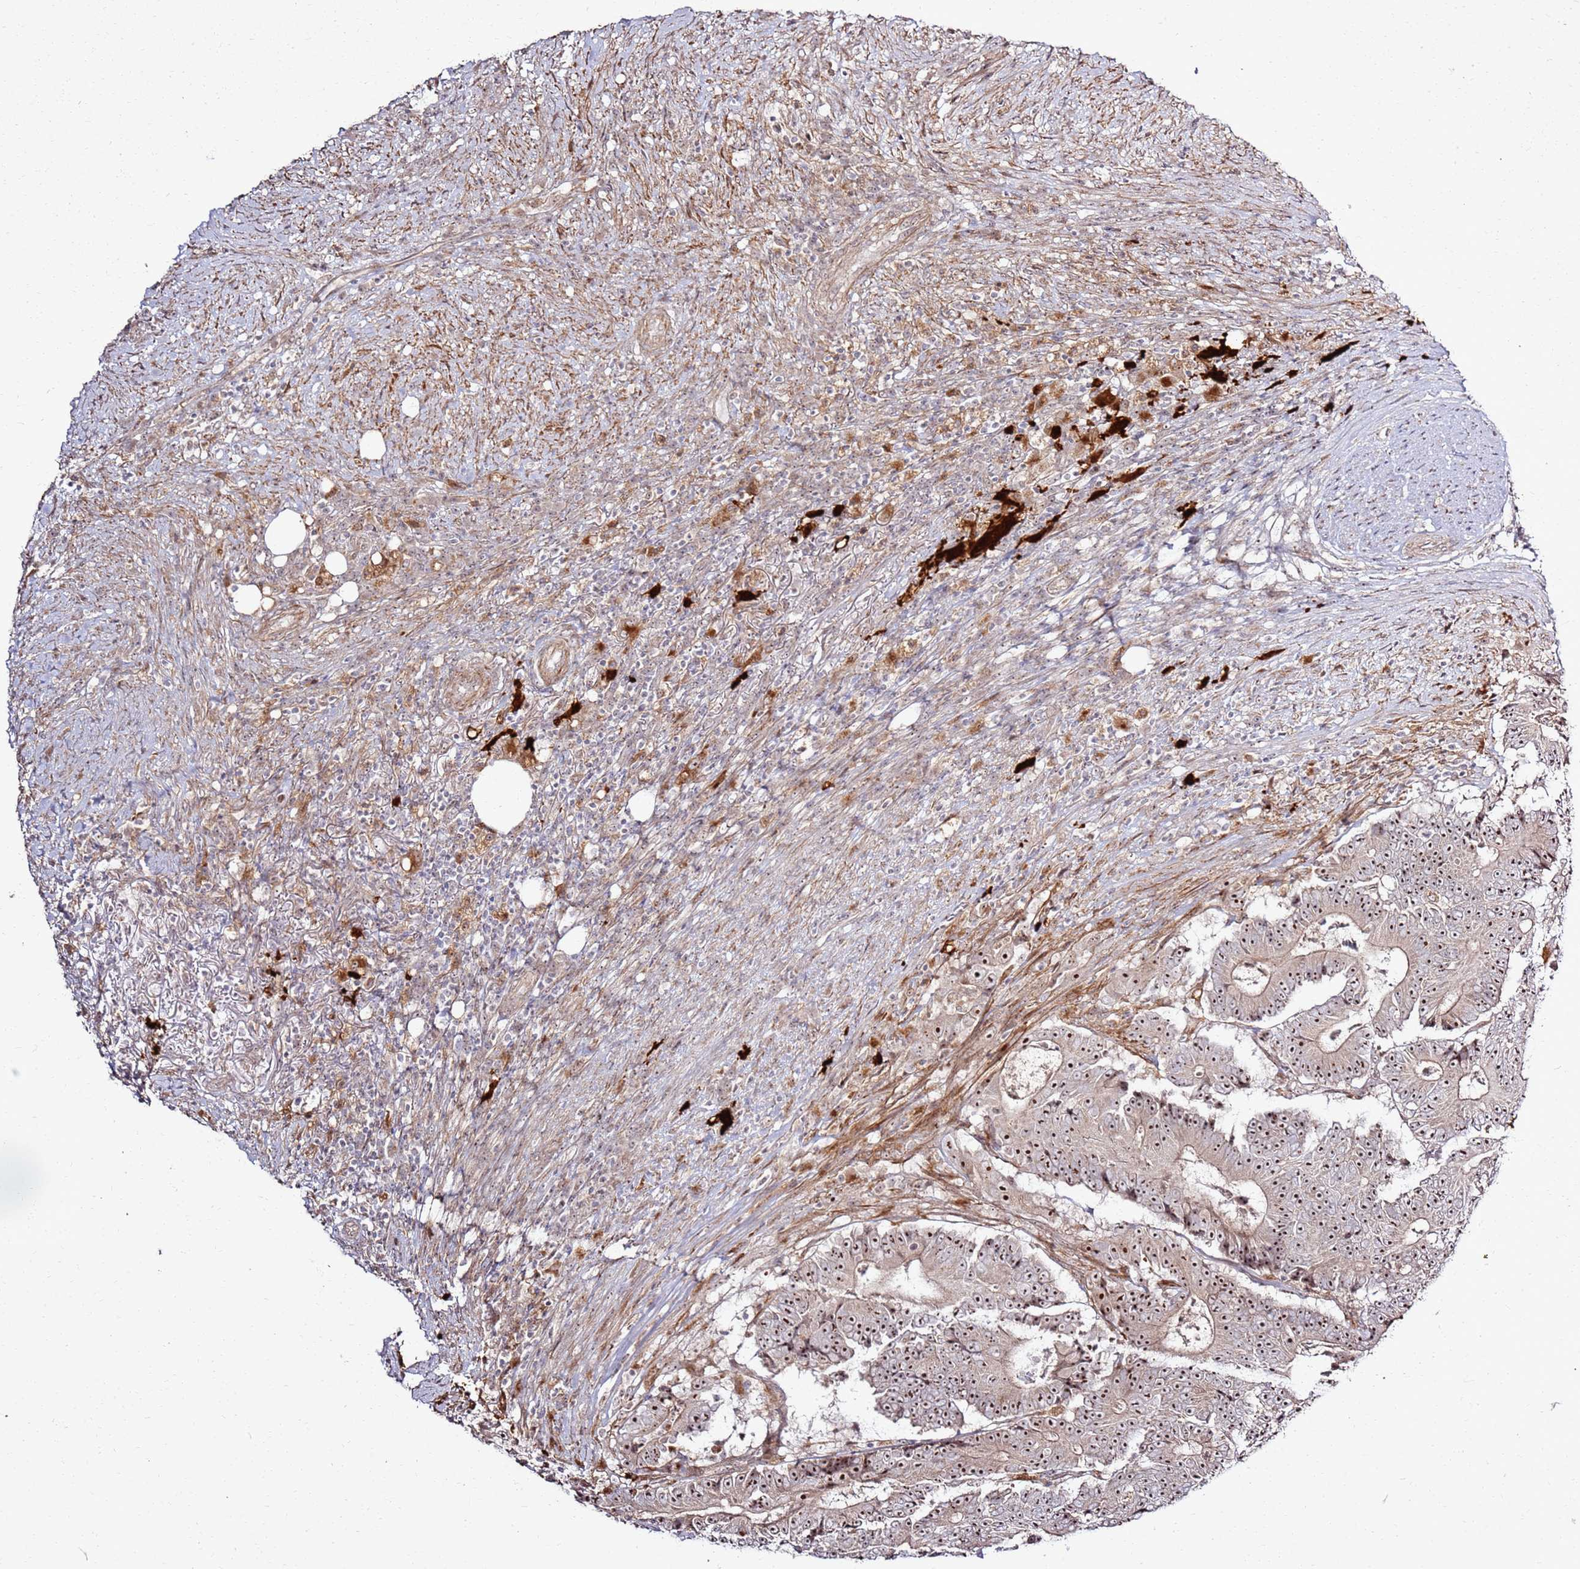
{"staining": {"intensity": "moderate", "quantity": ">75%", "location": "nuclear"}, "tissue": "colorectal cancer", "cell_type": "Tumor cells", "image_type": "cancer", "snomed": [{"axis": "morphology", "description": "Adenocarcinoma, NOS"}, {"axis": "topography", "description": "Colon"}], "caption": "Protein expression analysis of human adenocarcinoma (colorectal) reveals moderate nuclear expression in about >75% of tumor cells.", "gene": "CNPY1", "patient": {"sex": "male", "age": 83}}